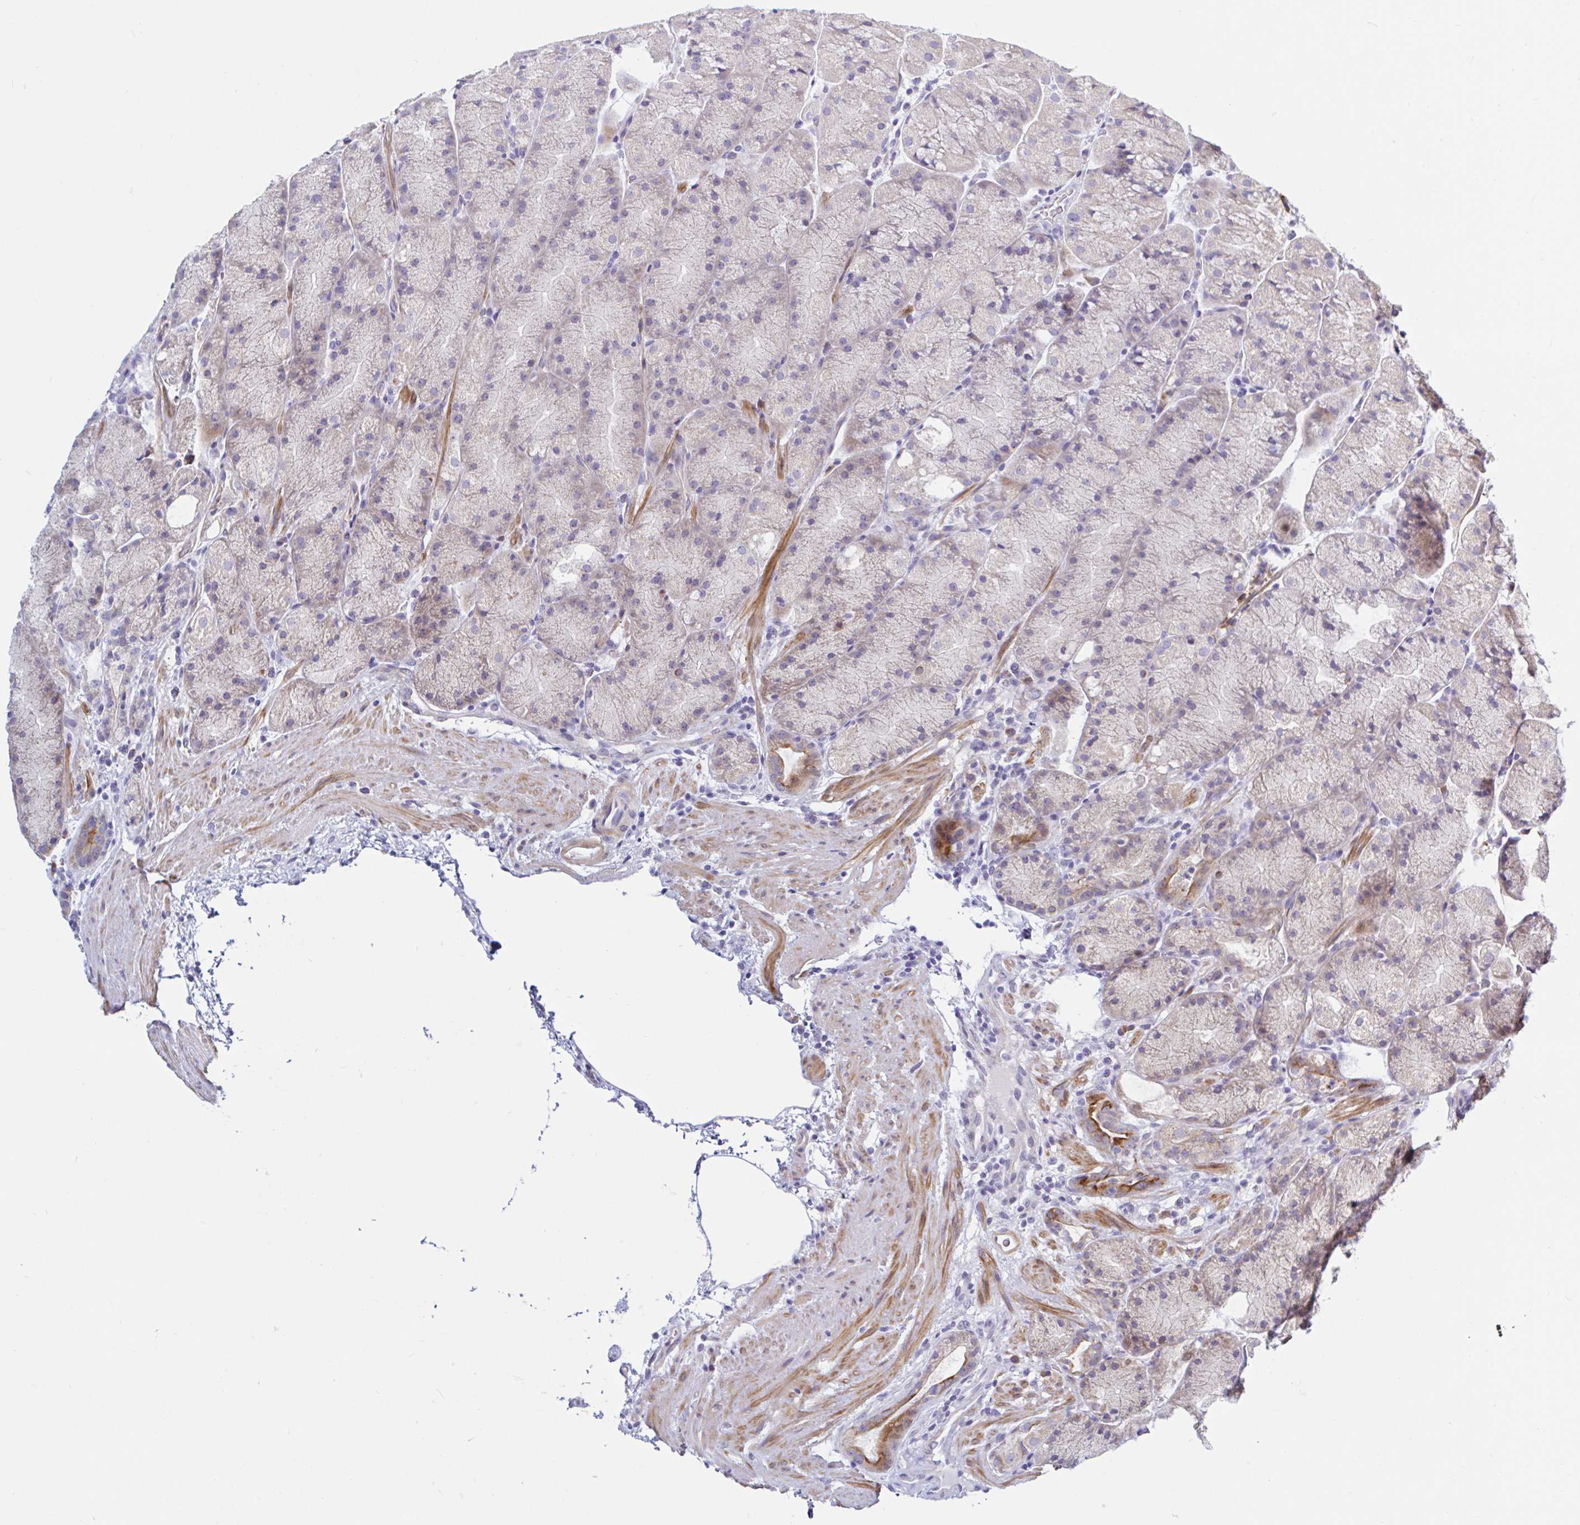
{"staining": {"intensity": "moderate", "quantity": "<25%", "location": "cytoplasmic/membranous"}, "tissue": "stomach", "cell_type": "Glandular cells", "image_type": "normal", "snomed": [{"axis": "morphology", "description": "Normal tissue, NOS"}, {"axis": "topography", "description": "Stomach, upper"}, {"axis": "topography", "description": "Stomach"}], "caption": "This photomicrograph reveals immunohistochemistry staining of normal human stomach, with low moderate cytoplasmic/membranous staining in about <25% of glandular cells.", "gene": "ENSG00000271254", "patient": {"sex": "male", "age": 48}}